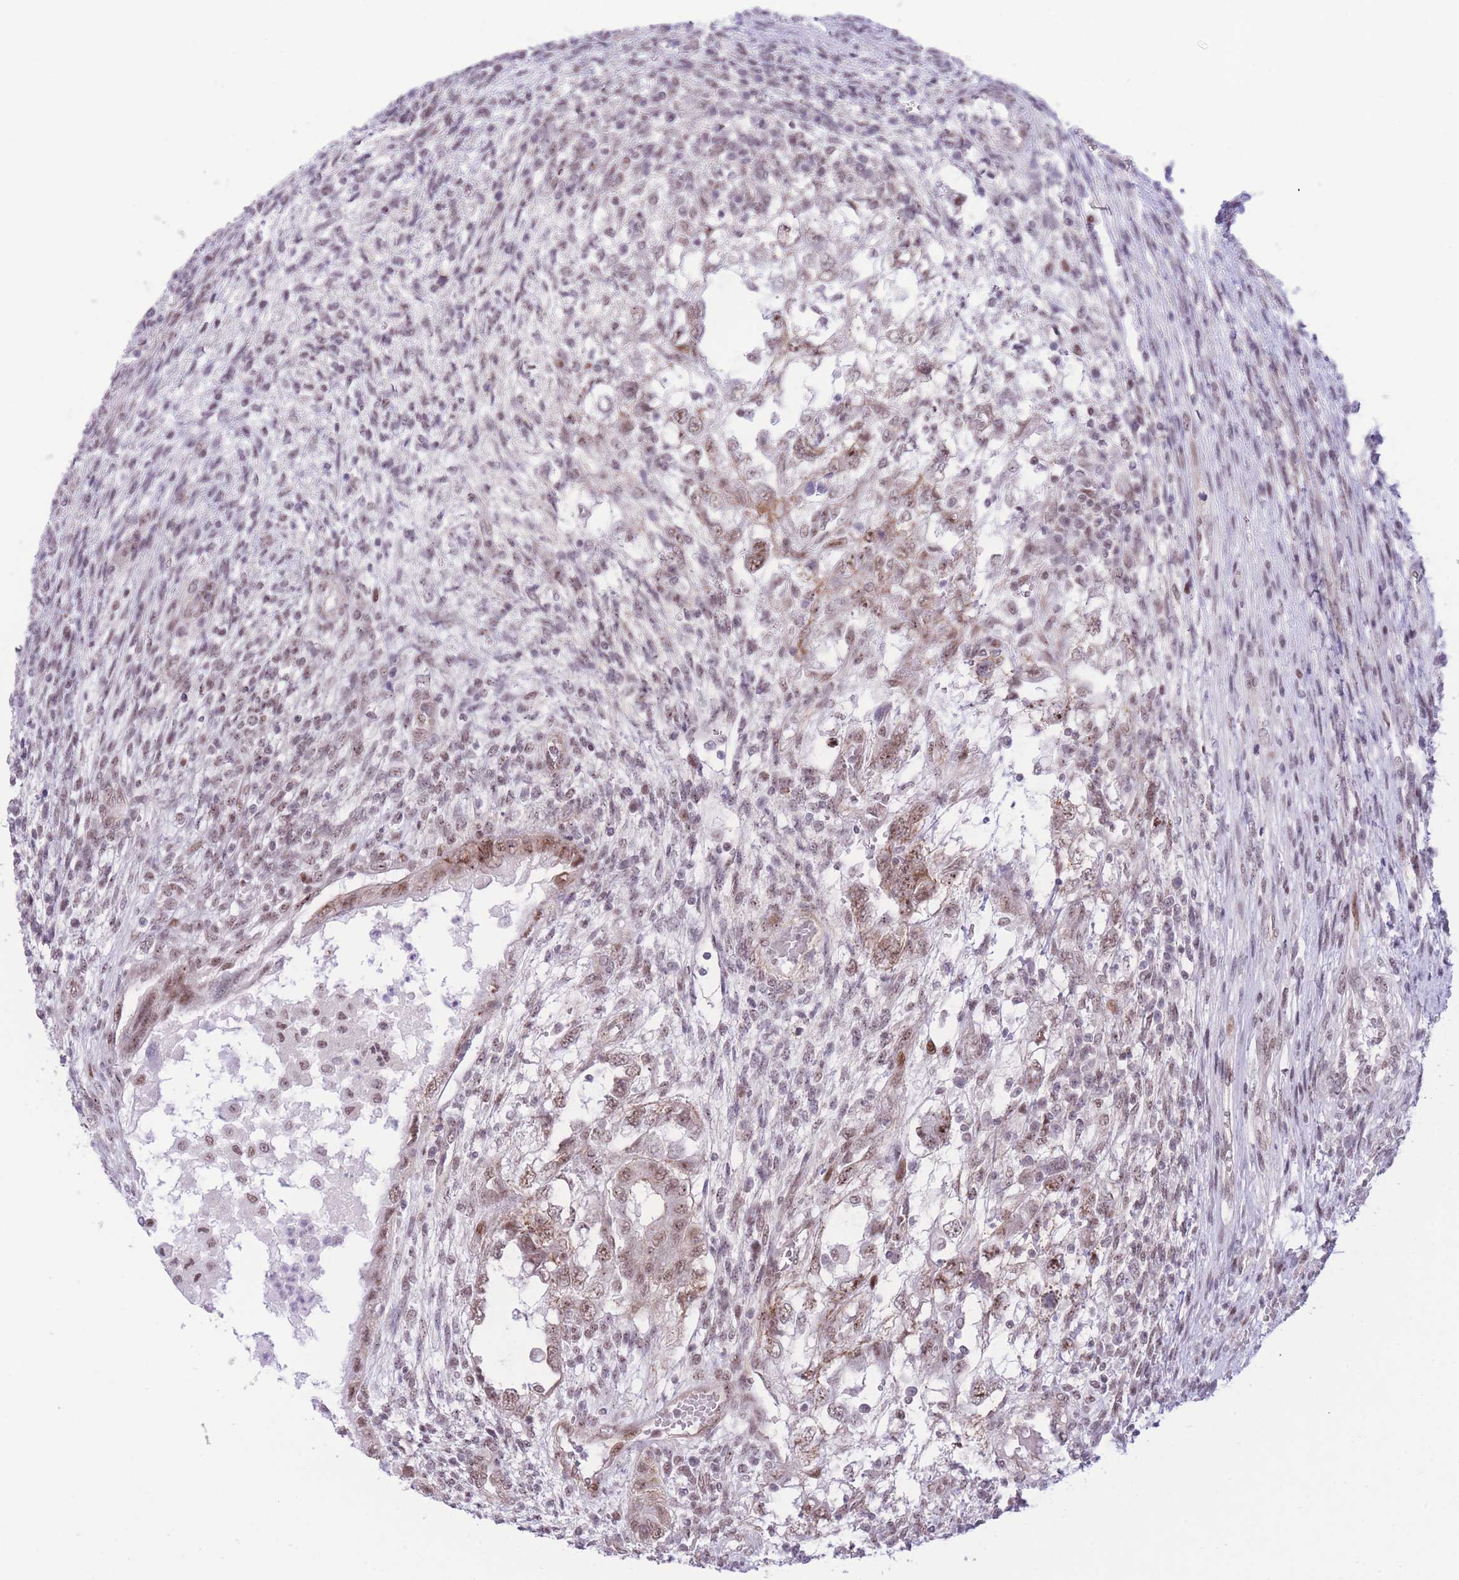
{"staining": {"intensity": "moderate", "quantity": ">75%", "location": "nuclear"}, "tissue": "testis cancer", "cell_type": "Tumor cells", "image_type": "cancer", "snomed": [{"axis": "morphology", "description": "Carcinoma, Embryonal, NOS"}, {"axis": "topography", "description": "Testis"}], "caption": "Human embryonal carcinoma (testis) stained with a protein marker displays moderate staining in tumor cells.", "gene": "PCIF1", "patient": {"sex": "male", "age": 26}}